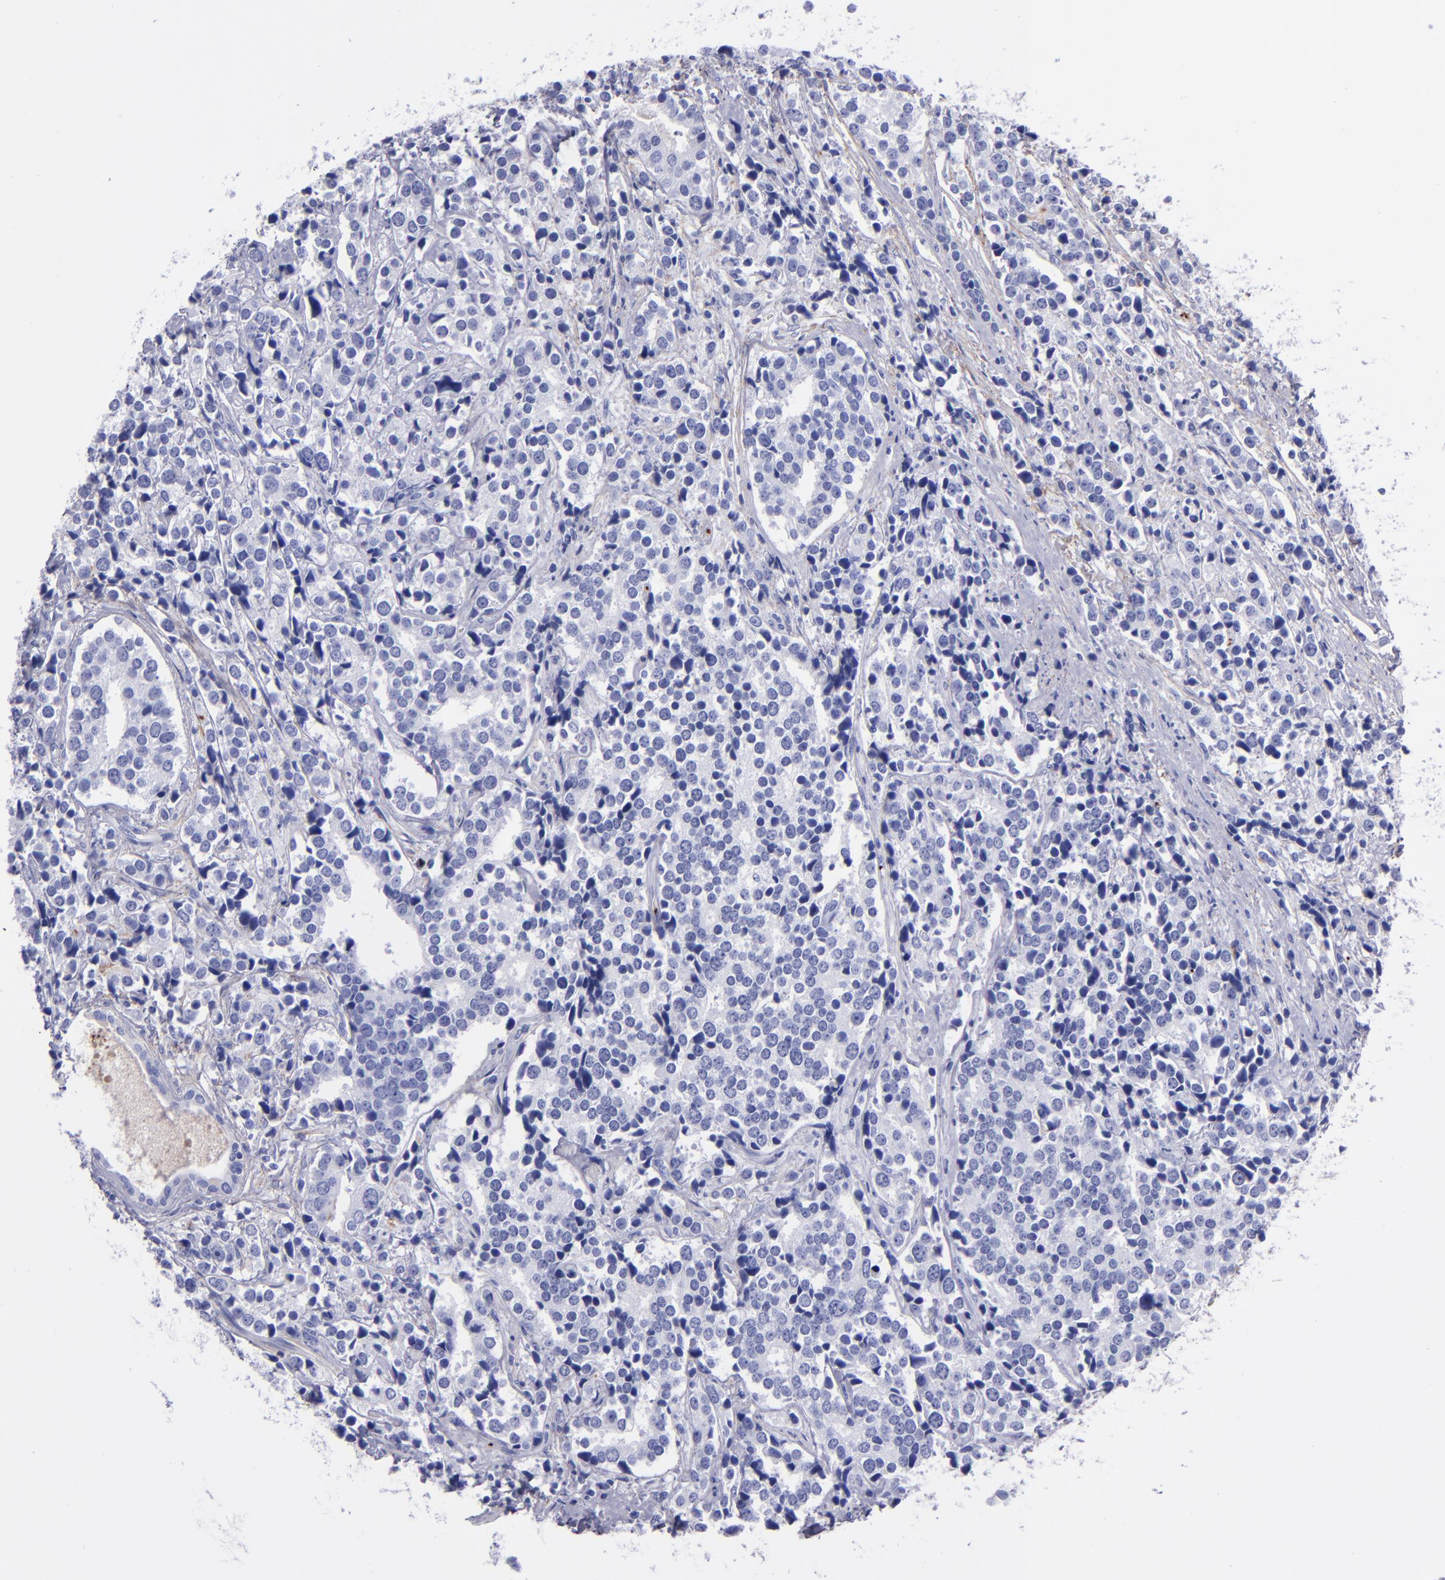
{"staining": {"intensity": "negative", "quantity": "none", "location": "none"}, "tissue": "prostate cancer", "cell_type": "Tumor cells", "image_type": "cancer", "snomed": [{"axis": "morphology", "description": "Adenocarcinoma, High grade"}, {"axis": "topography", "description": "Prostate"}], "caption": "This photomicrograph is of prostate cancer stained with IHC to label a protein in brown with the nuclei are counter-stained blue. There is no staining in tumor cells. Brightfield microscopy of immunohistochemistry stained with DAB (3,3'-diaminobenzidine) (brown) and hematoxylin (blue), captured at high magnification.", "gene": "EFCAB13", "patient": {"sex": "male", "age": 71}}